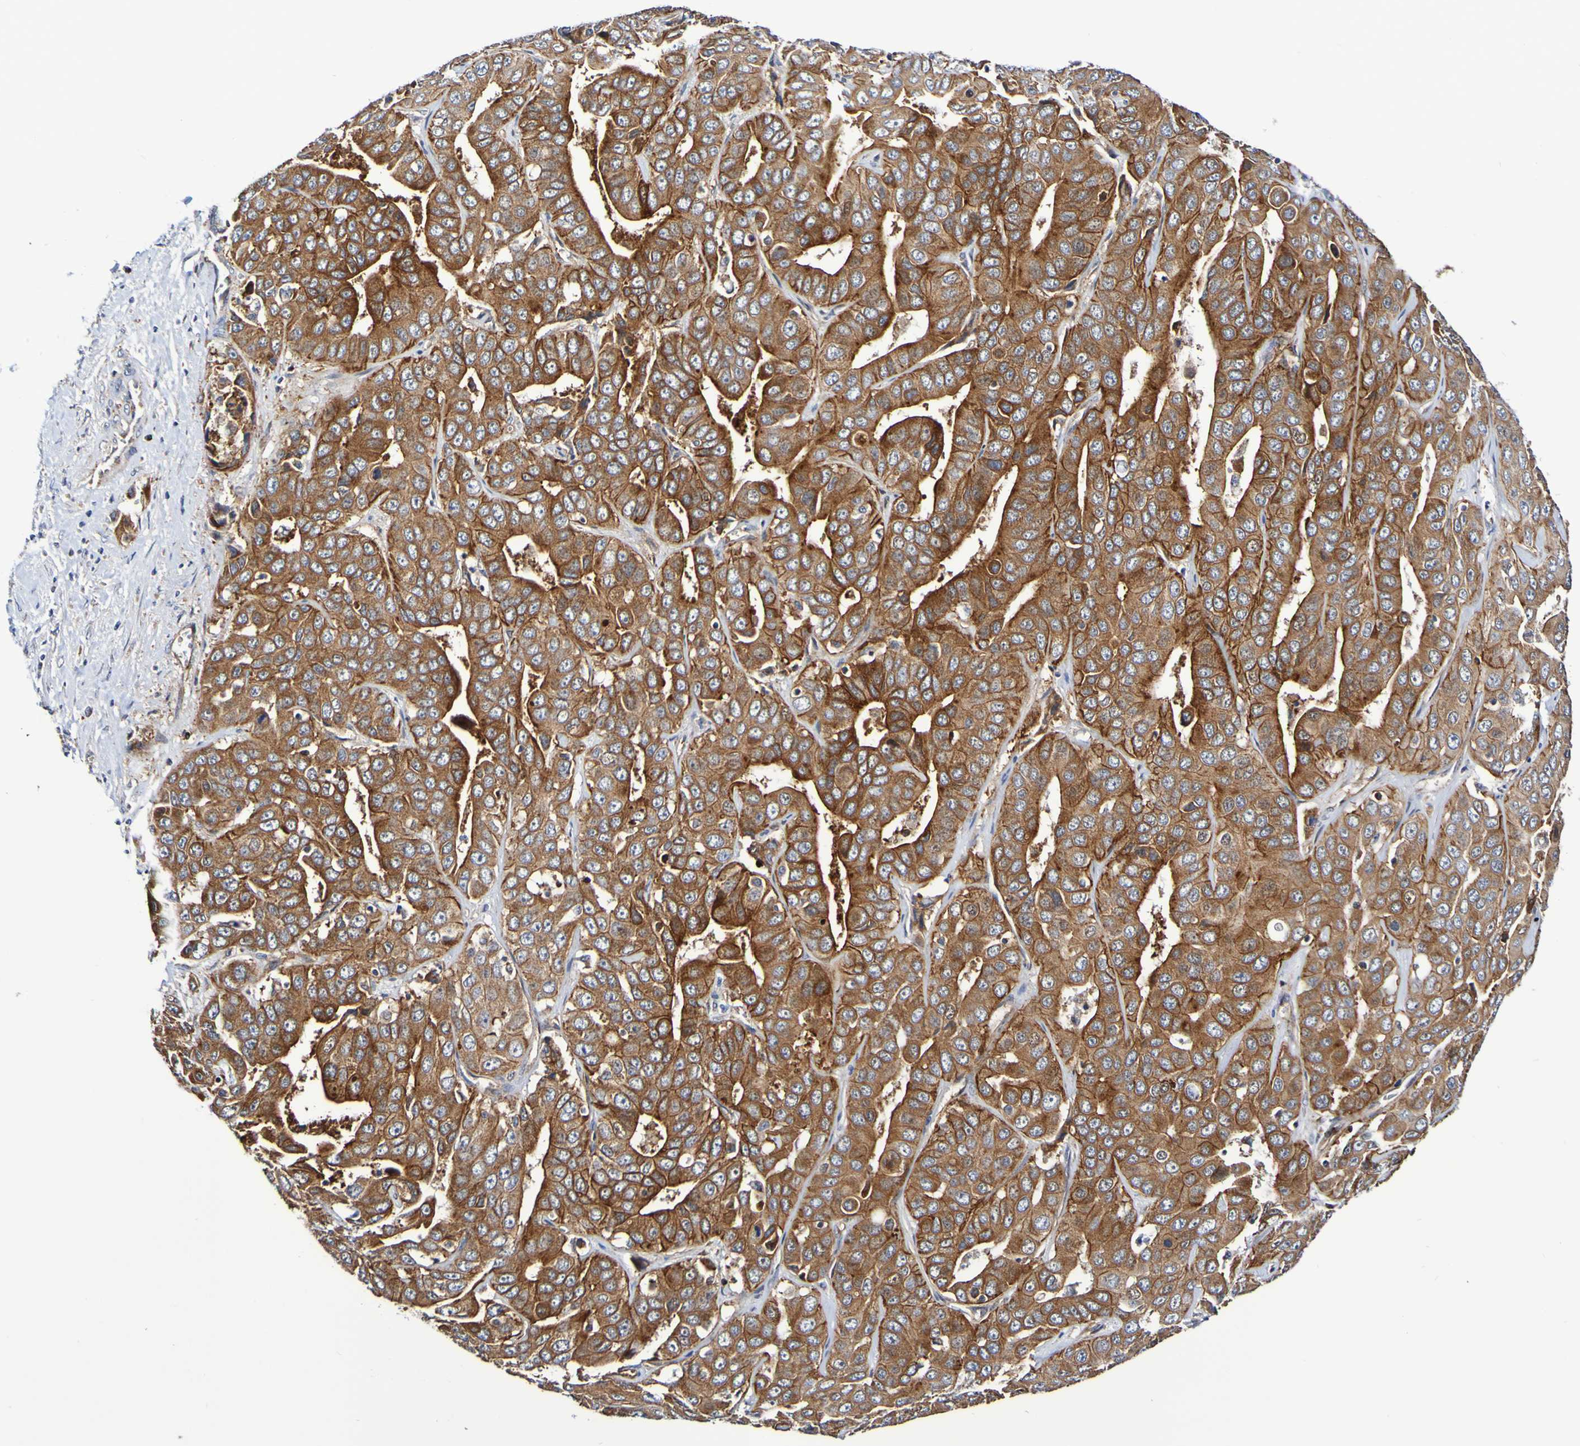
{"staining": {"intensity": "strong", "quantity": ">75%", "location": "cytoplasmic/membranous"}, "tissue": "liver cancer", "cell_type": "Tumor cells", "image_type": "cancer", "snomed": [{"axis": "morphology", "description": "Cholangiocarcinoma"}, {"axis": "topography", "description": "Liver"}], "caption": "DAB immunohistochemical staining of human liver cancer displays strong cytoplasmic/membranous protein positivity in approximately >75% of tumor cells. (DAB (3,3'-diaminobenzidine) = brown stain, brightfield microscopy at high magnification).", "gene": "GJB1", "patient": {"sex": "female", "age": 52}}